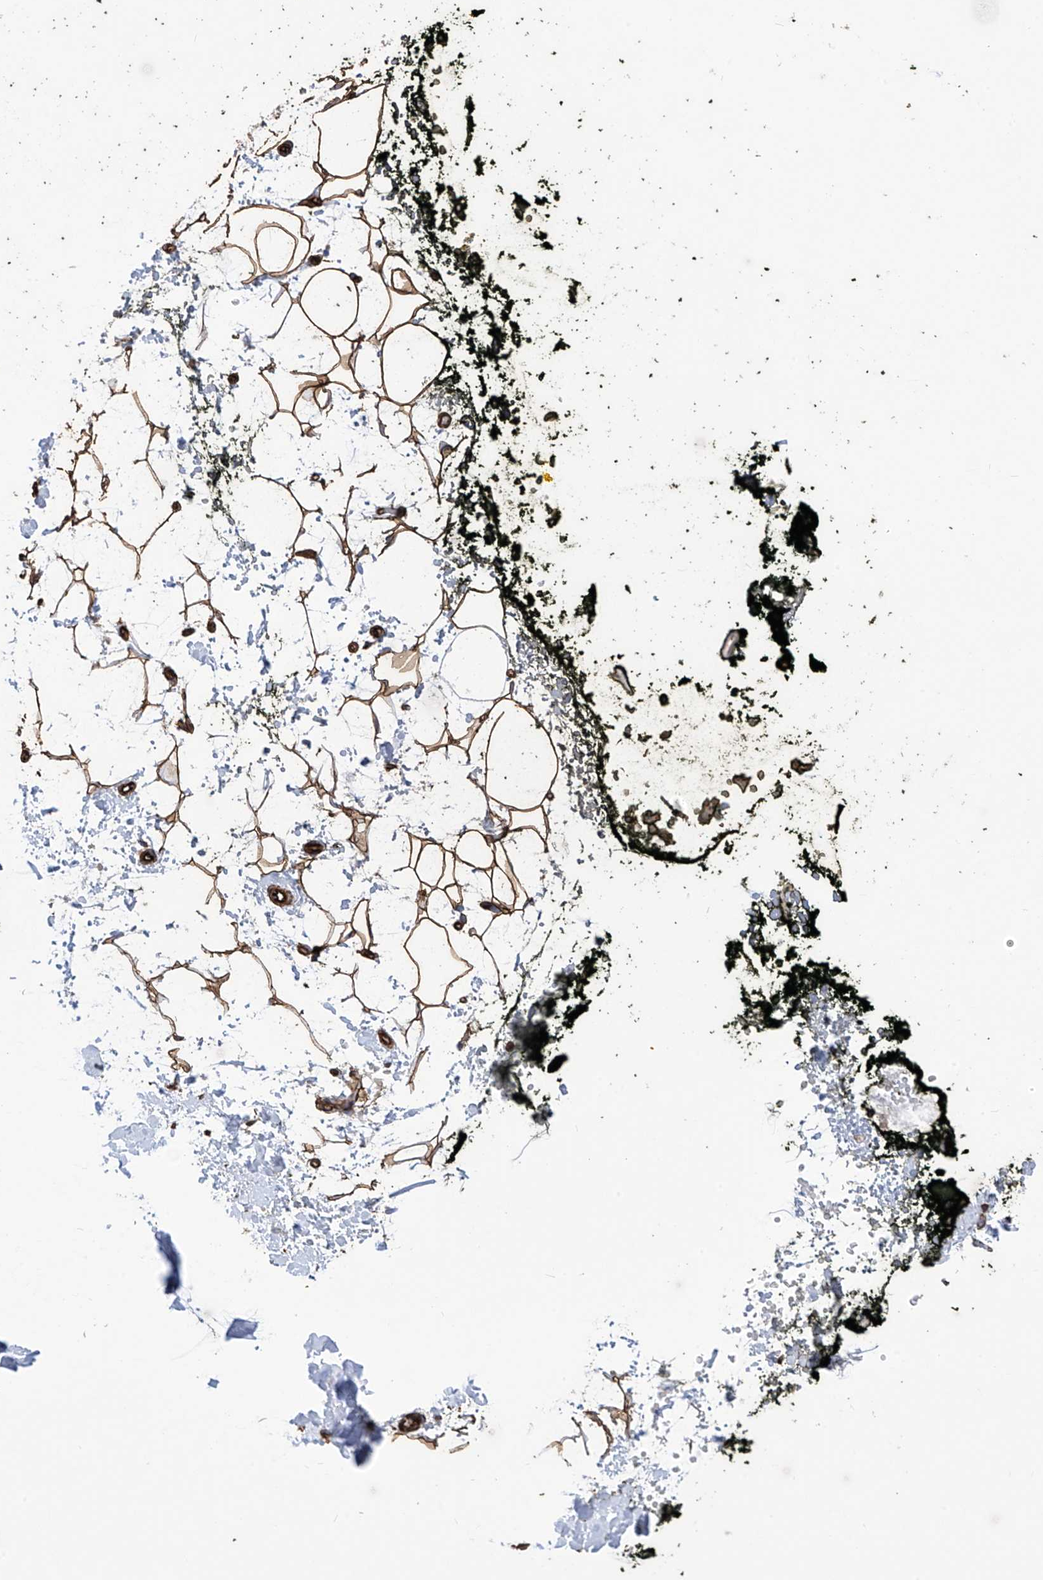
{"staining": {"intensity": "strong", "quantity": ">75%", "location": "cytoplasmic/membranous"}, "tissue": "adipose tissue", "cell_type": "Adipocytes", "image_type": "normal", "snomed": [{"axis": "morphology", "description": "Normal tissue, NOS"}, {"axis": "morphology", "description": "Adenocarcinoma, NOS"}, {"axis": "topography", "description": "Pancreas"}, {"axis": "topography", "description": "Peripheral nerve tissue"}], "caption": "Adipose tissue stained for a protein (brown) reveals strong cytoplasmic/membranous positive positivity in about >75% of adipocytes.", "gene": "UBTD1", "patient": {"sex": "male", "age": 59}}